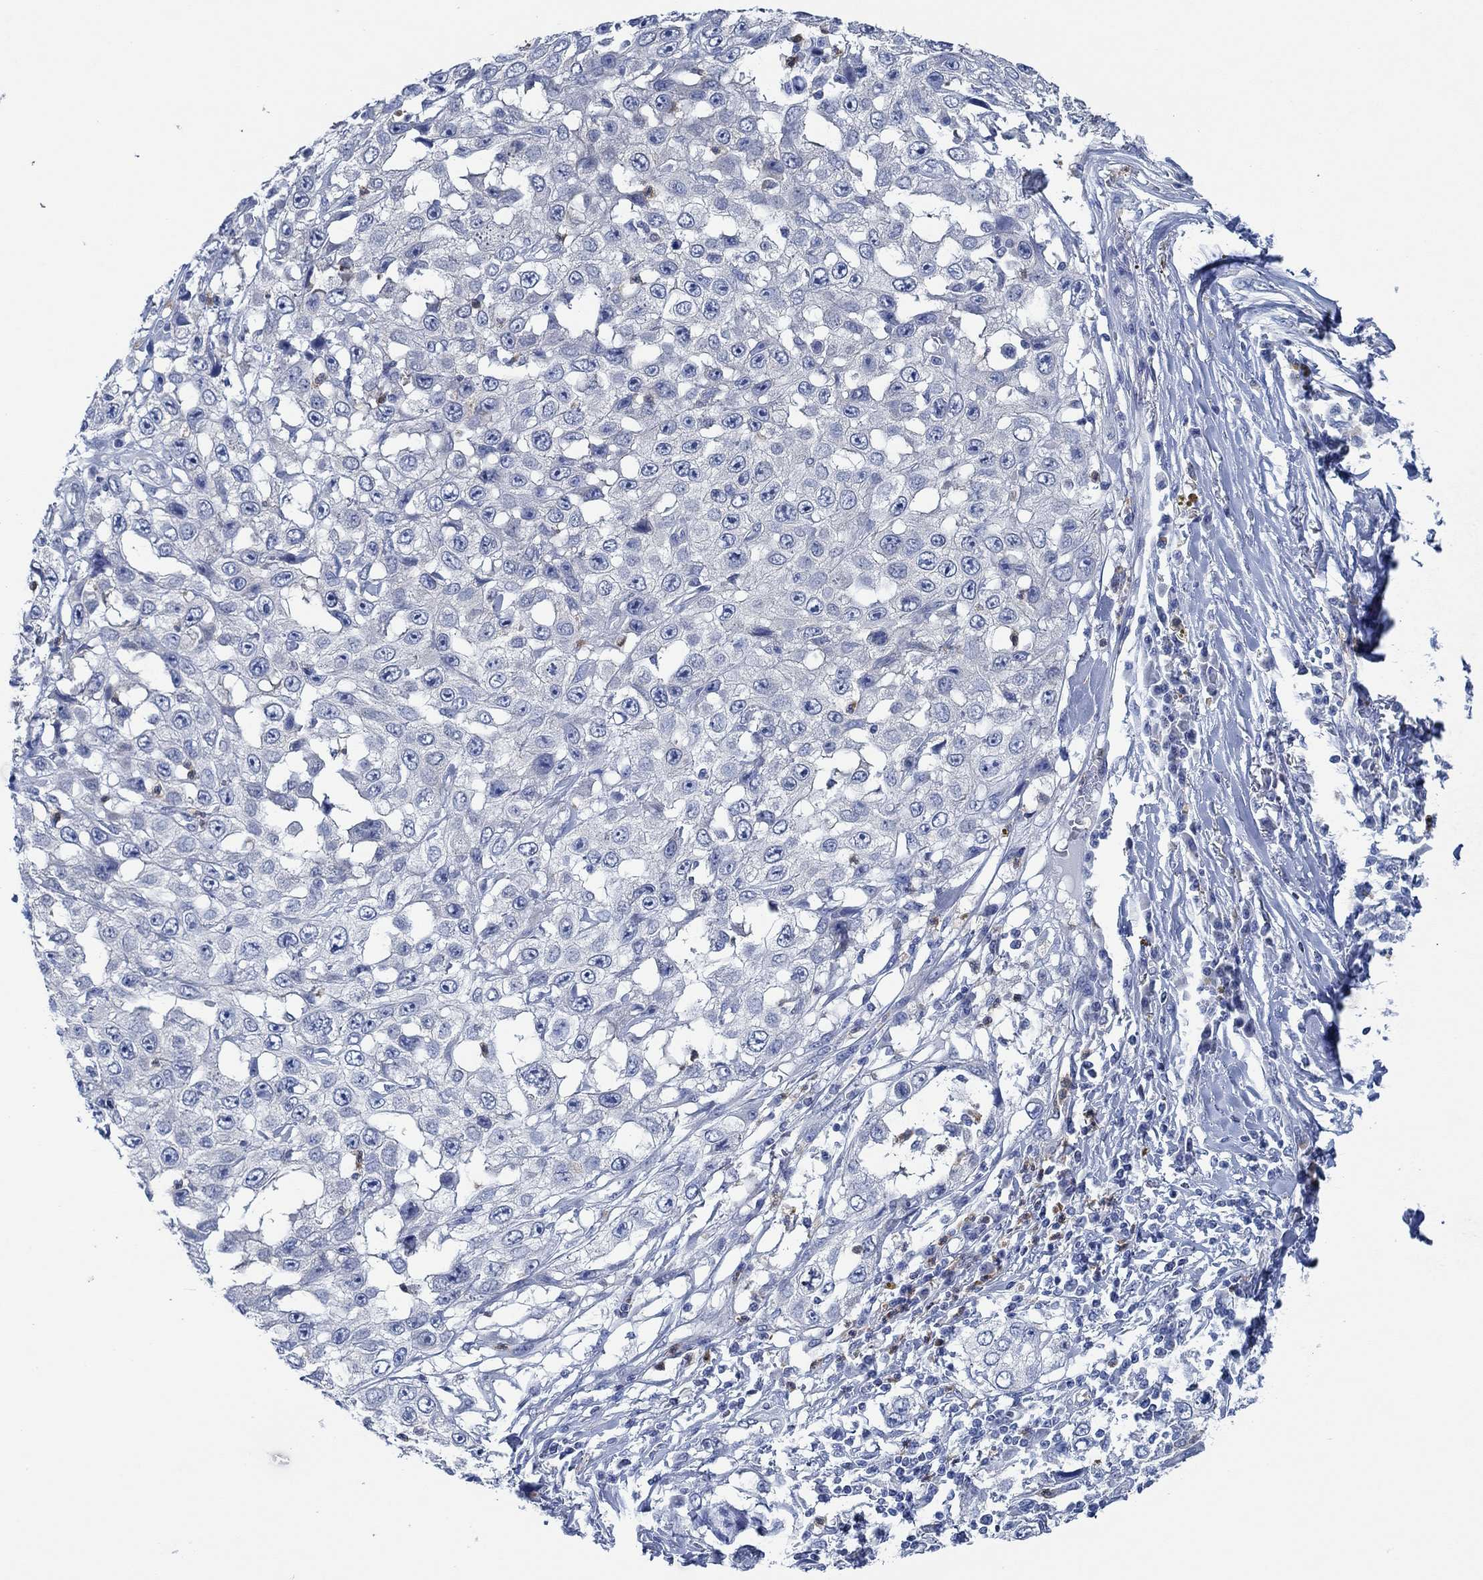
{"staining": {"intensity": "negative", "quantity": "none", "location": "none"}, "tissue": "skin cancer", "cell_type": "Tumor cells", "image_type": "cancer", "snomed": [{"axis": "morphology", "description": "Squamous cell carcinoma, NOS"}, {"axis": "topography", "description": "Skin"}], "caption": "Skin squamous cell carcinoma was stained to show a protein in brown. There is no significant staining in tumor cells.", "gene": "ZNF671", "patient": {"sex": "male", "age": 82}}